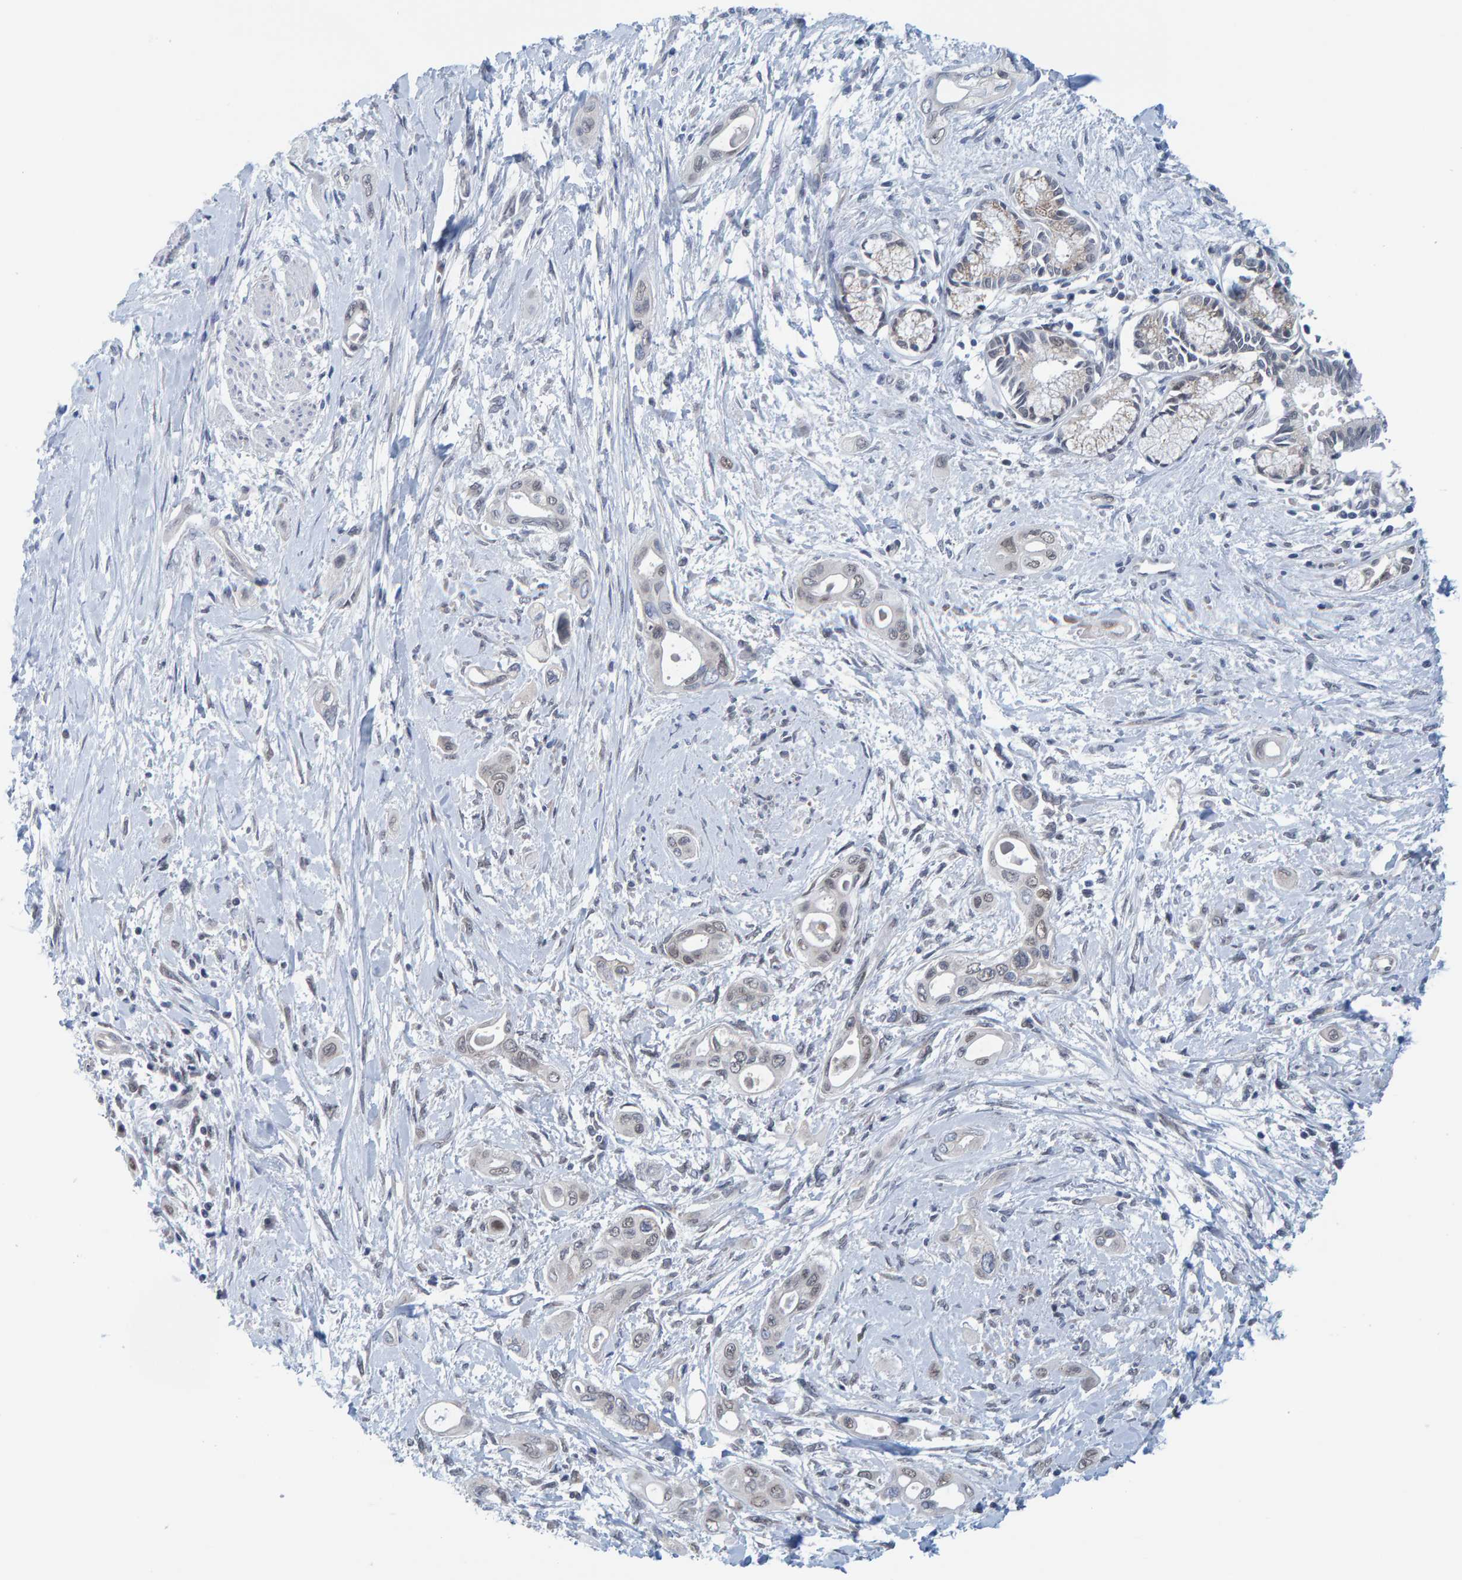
{"staining": {"intensity": "weak", "quantity": "<25%", "location": "nuclear"}, "tissue": "pancreatic cancer", "cell_type": "Tumor cells", "image_type": "cancer", "snomed": [{"axis": "morphology", "description": "Adenocarcinoma, NOS"}, {"axis": "topography", "description": "Pancreas"}], "caption": "High power microscopy photomicrograph of an IHC image of adenocarcinoma (pancreatic), revealing no significant positivity in tumor cells.", "gene": "SCRN2", "patient": {"sex": "male", "age": 59}}